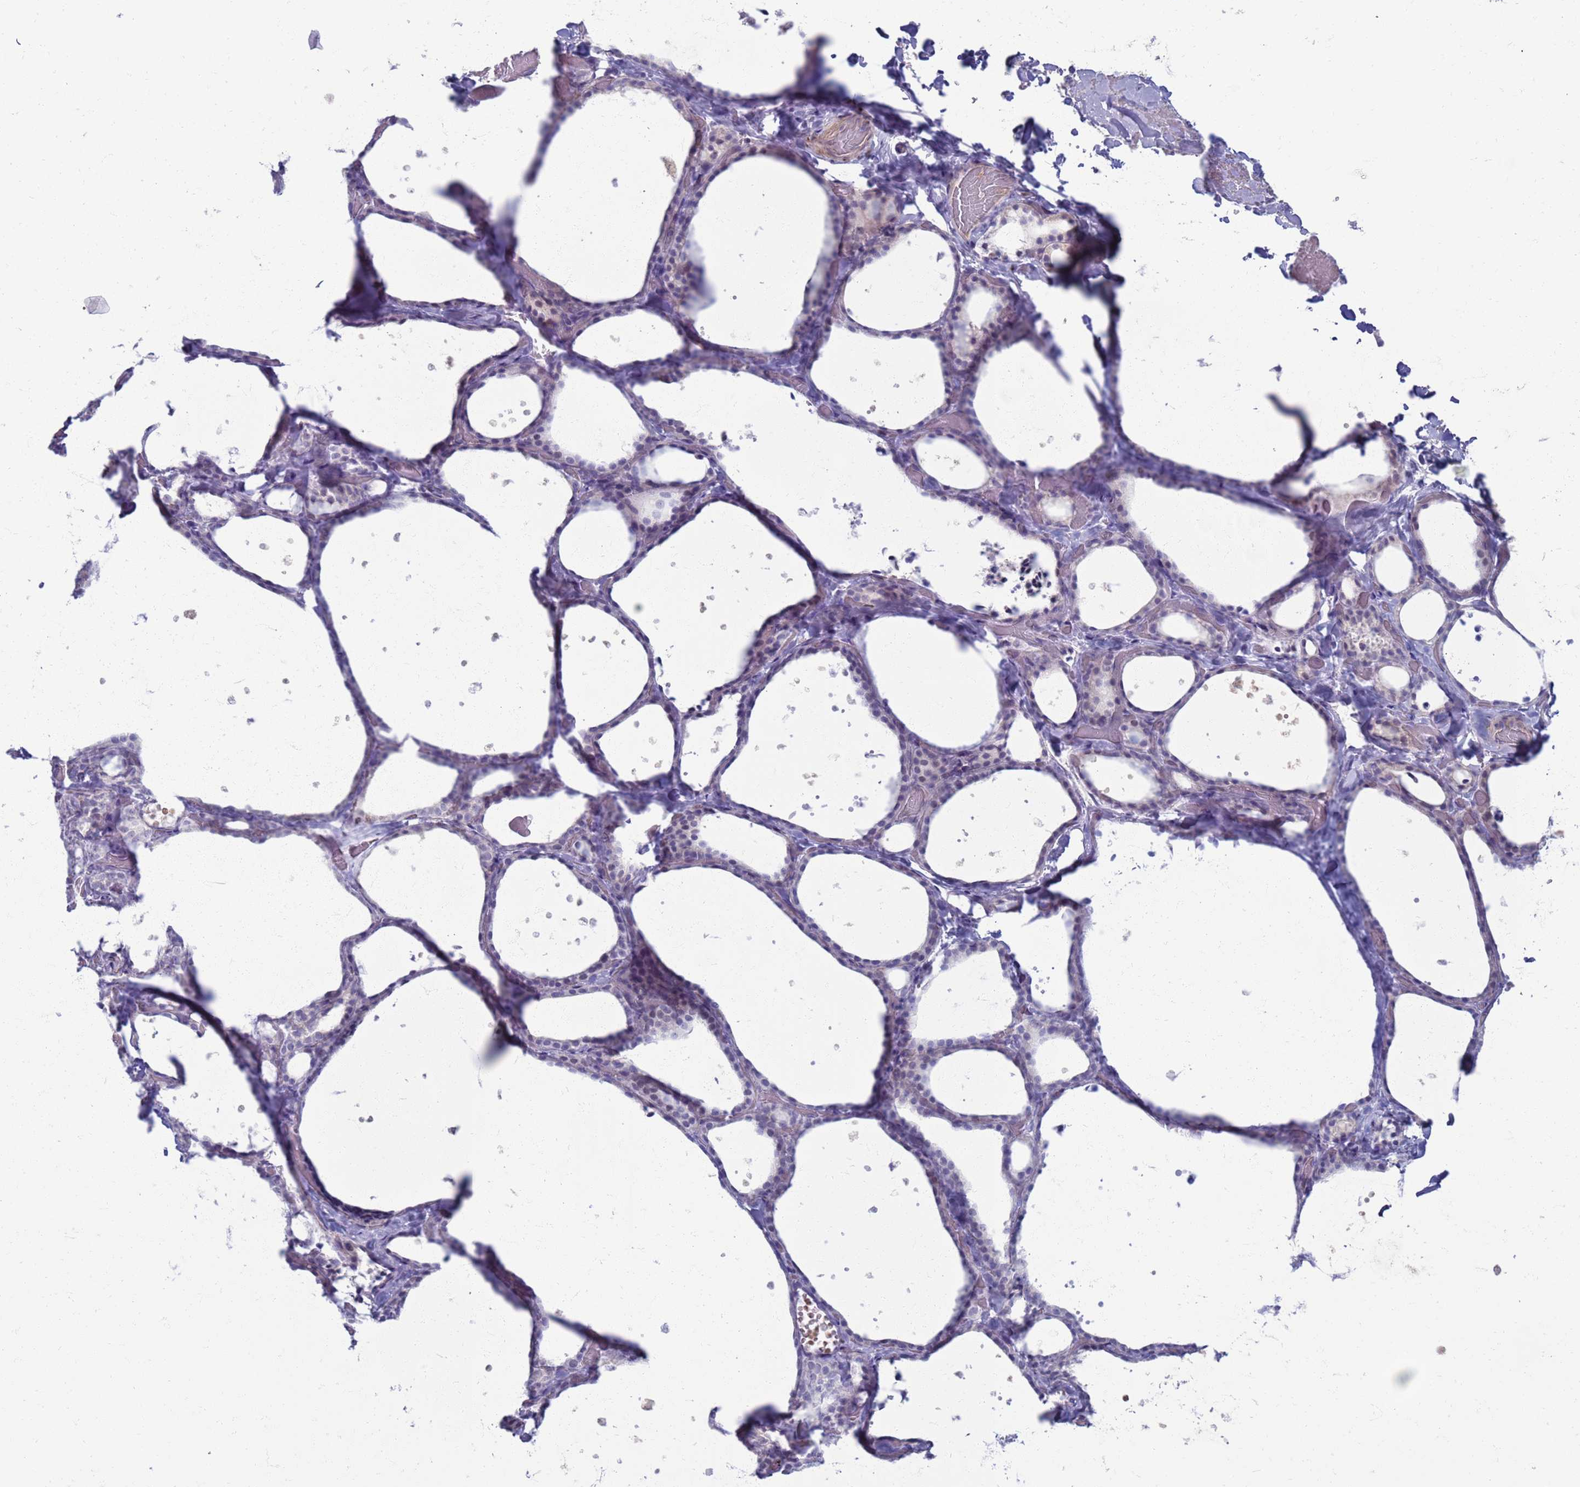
{"staining": {"intensity": "negative", "quantity": "none", "location": "none"}, "tissue": "thyroid gland", "cell_type": "Glandular cells", "image_type": "normal", "snomed": [{"axis": "morphology", "description": "Normal tissue, NOS"}, {"axis": "topography", "description": "Thyroid gland"}], "caption": "A micrograph of human thyroid gland is negative for staining in glandular cells. (Stains: DAB (3,3'-diaminobenzidine) immunohistochemistry with hematoxylin counter stain, Microscopy: brightfield microscopy at high magnification).", "gene": "CLCA2", "patient": {"sex": "female", "age": 44}}